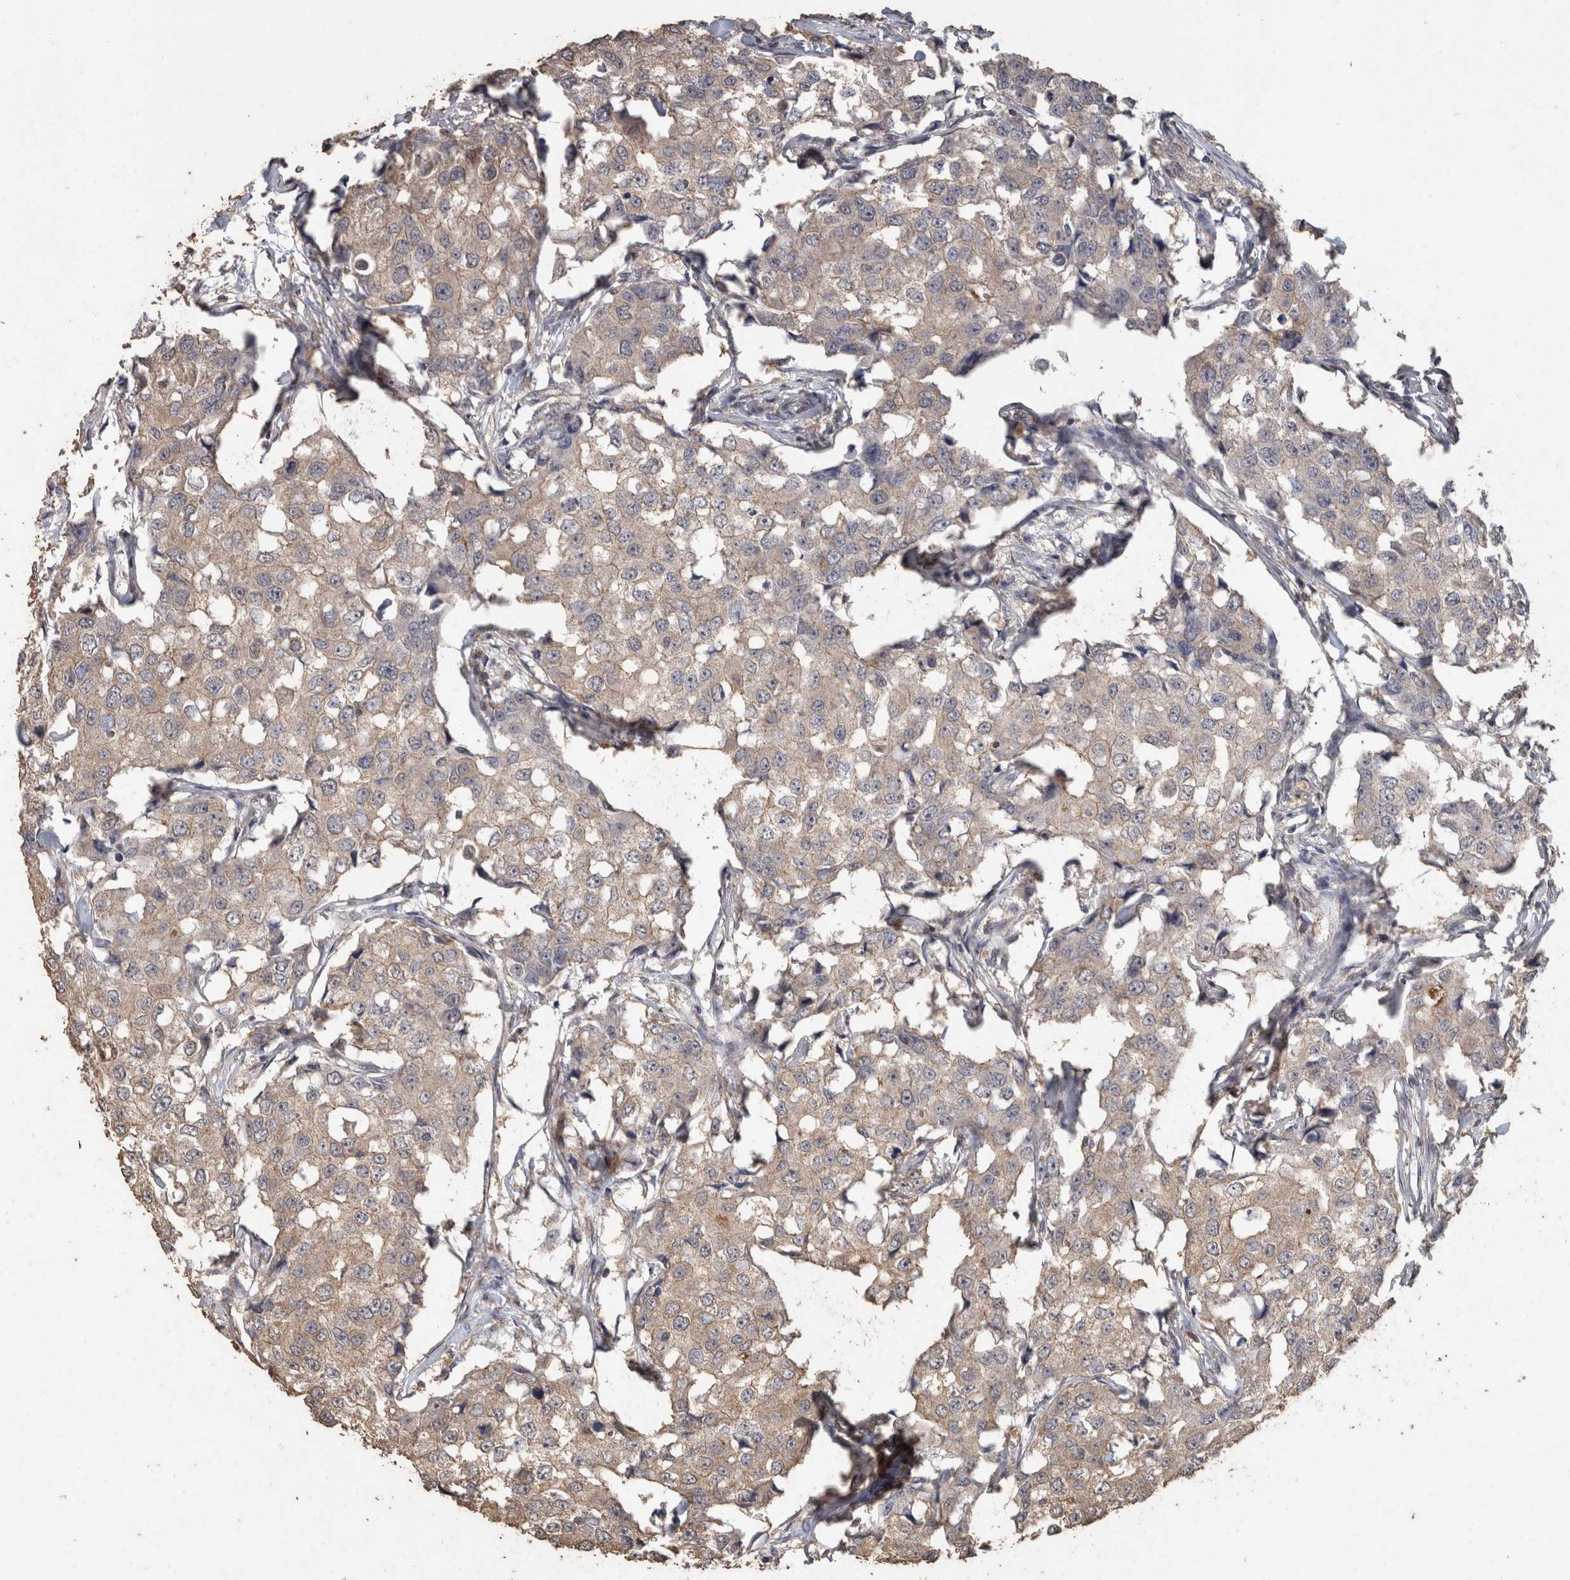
{"staining": {"intensity": "weak", "quantity": "<25%", "location": "cytoplasmic/membranous"}, "tissue": "breast cancer", "cell_type": "Tumor cells", "image_type": "cancer", "snomed": [{"axis": "morphology", "description": "Duct carcinoma"}, {"axis": "topography", "description": "Breast"}], "caption": "An immunohistochemistry (IHC) photomicrograph of breast cancer is shown. There is no staining in tumor cells of breast cancer.", "gene": "CX3CL1", "patient": {"sex": "female", "age": 27}}